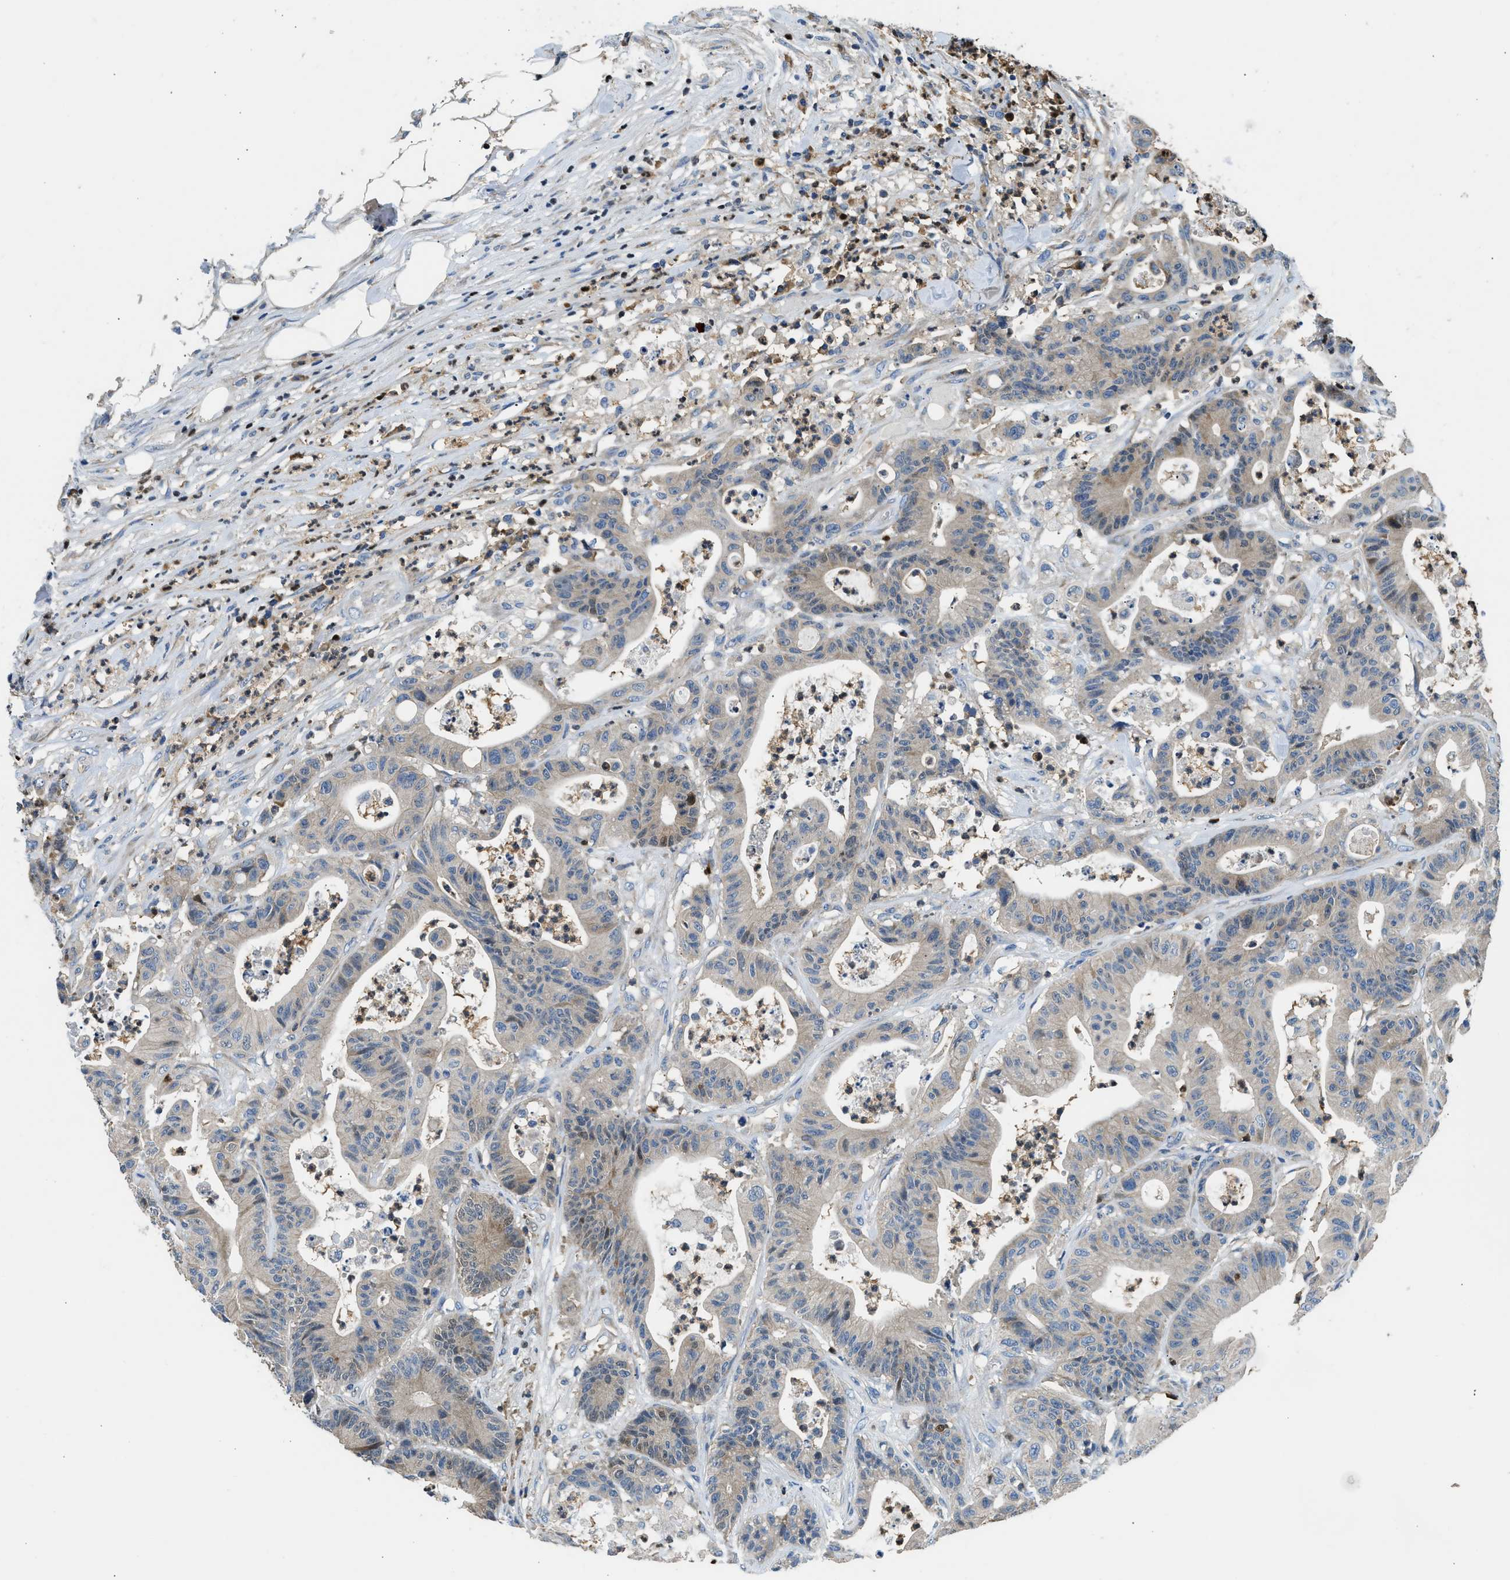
{"staining": {"intensity": "weak", "quantity": "<25%", "location": "cytoplasmic/membranous"}, "tissue": "colorectal cancer", "cell_type": "Tumor cells", "image_type": "cancer", "snomed": [{"axis": "morphology", "description": "Adenocarcinoma, NOS"}, {"axis": "topography", "description": "Colon"}], "caption": "A histopathology image of human adenocarcinoma (colorectal) is negative for staining in tumor cells.", "gene": "TOX", "patient": {"sex": "female", "age": 84}}